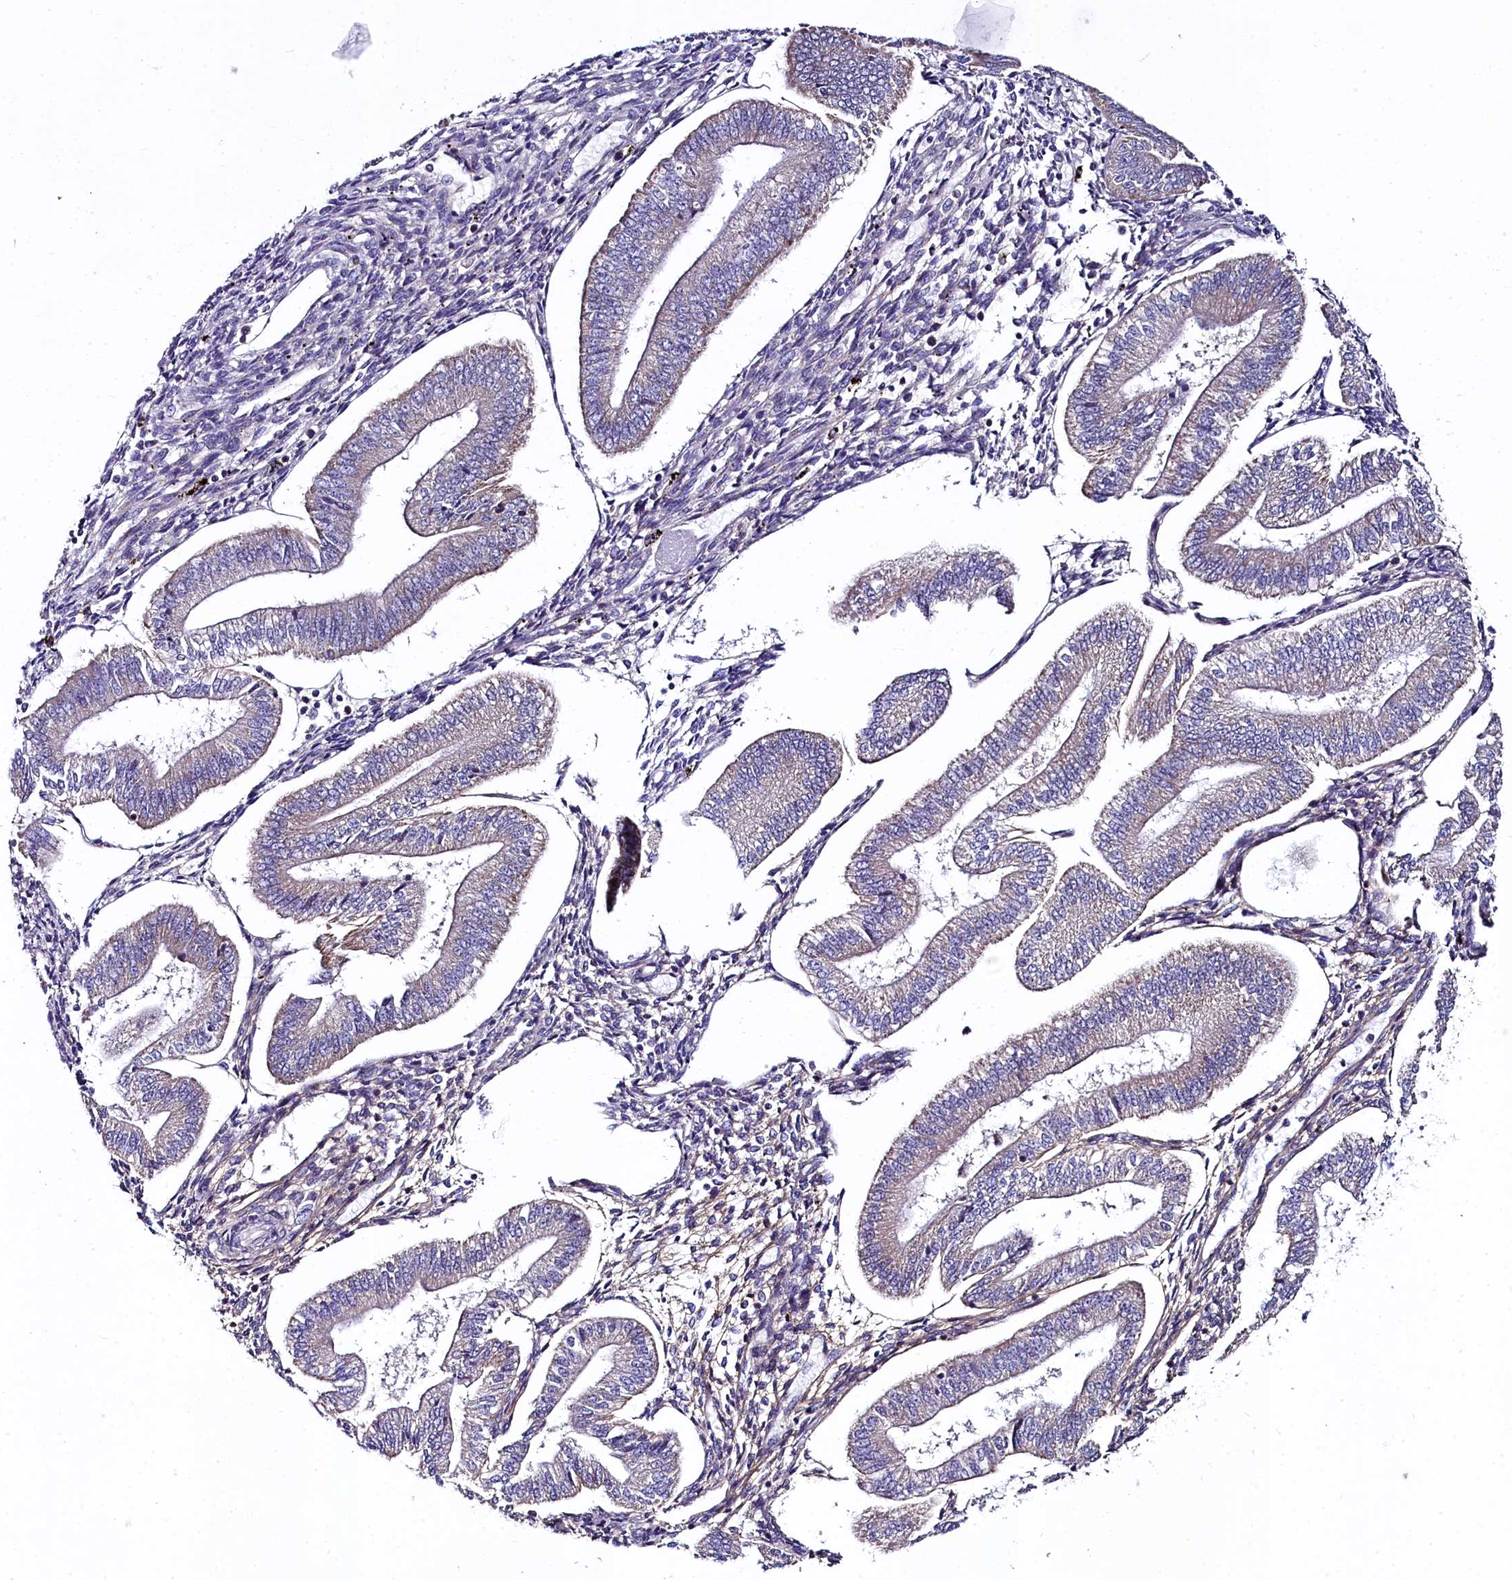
{"staining": {"intensity": "negative", "quantity": "none", "location": "none"}, "tissue": "endometrium", "cell_type": "Cells in endometrial stroma", "image_type": "normal", "snomed": [{"axis": "morphology", "description": "Normal tissue, NOS"}, {"axis": "topography", "description": "Endometrium"}], "caption": "A high-resolution micrograph shows IHC staining of normal endometrium, which shows no significant staining in cells in endometrial stroma. Nuclei are stained in blue.", "gene": "MRPL57", "patient": {"sex": "female", "age": 34}}